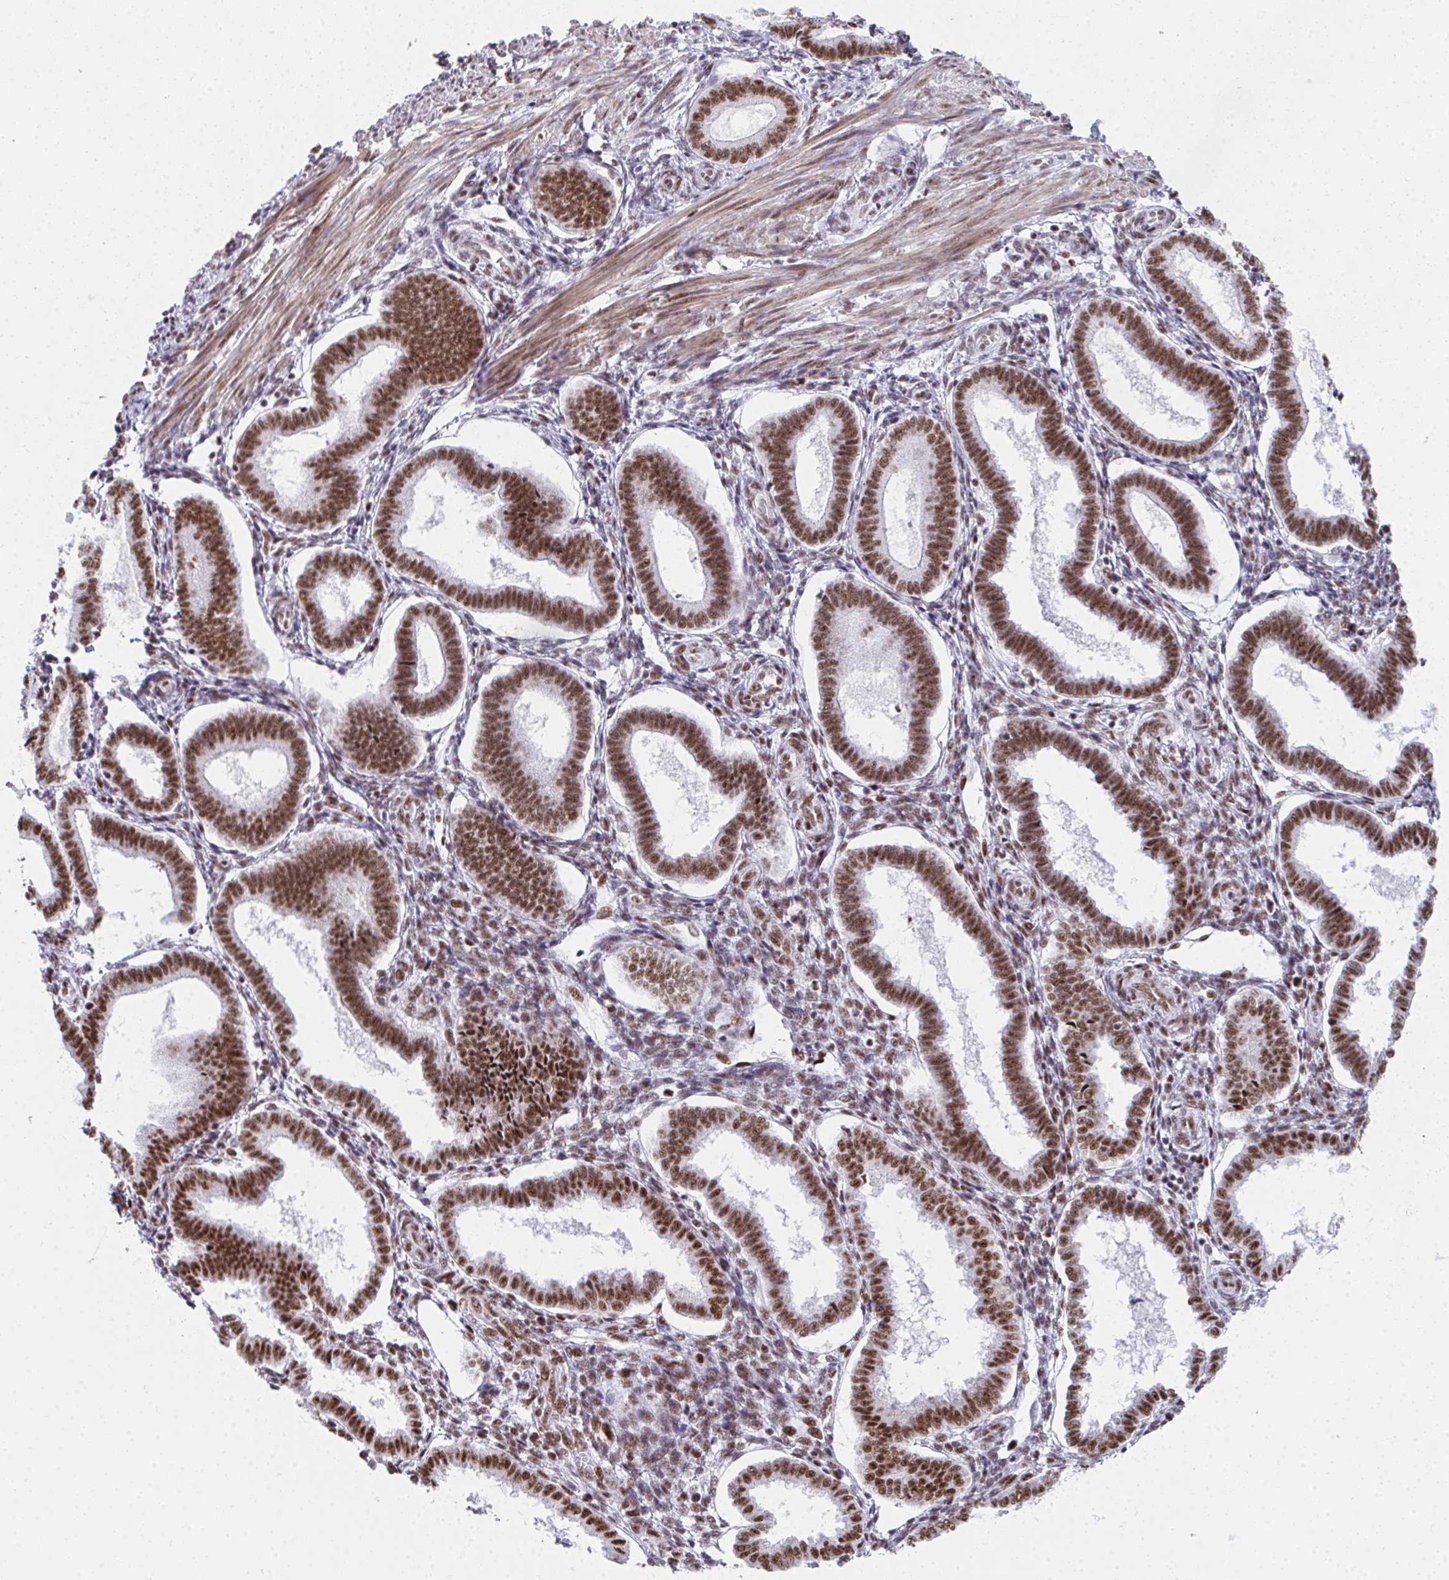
{"staining": {"intensity": "moderate", "quantity": "25%-75%", "location": "nuclear"}, "tissue": "endometrium", "cell_type": "Cells in endometrial stroma", "image_type": "normal", "snomed": [{"axis": "morphology", "description": "Normal tissue, NOS"}, {"axis": "topography", "description": "Endometrium"}], "caption": "Endometrium stained for a protein displays moderate nuclear positivity in cells in endometrial stroma. The staining was performed using DAB to visualize the protein expression in brown, while the nuclei were stained in blue with hematoxylin (Magnification: 20x).", "gene": "SNRNP70", "patient": {"sex": "female", "age": 24}}